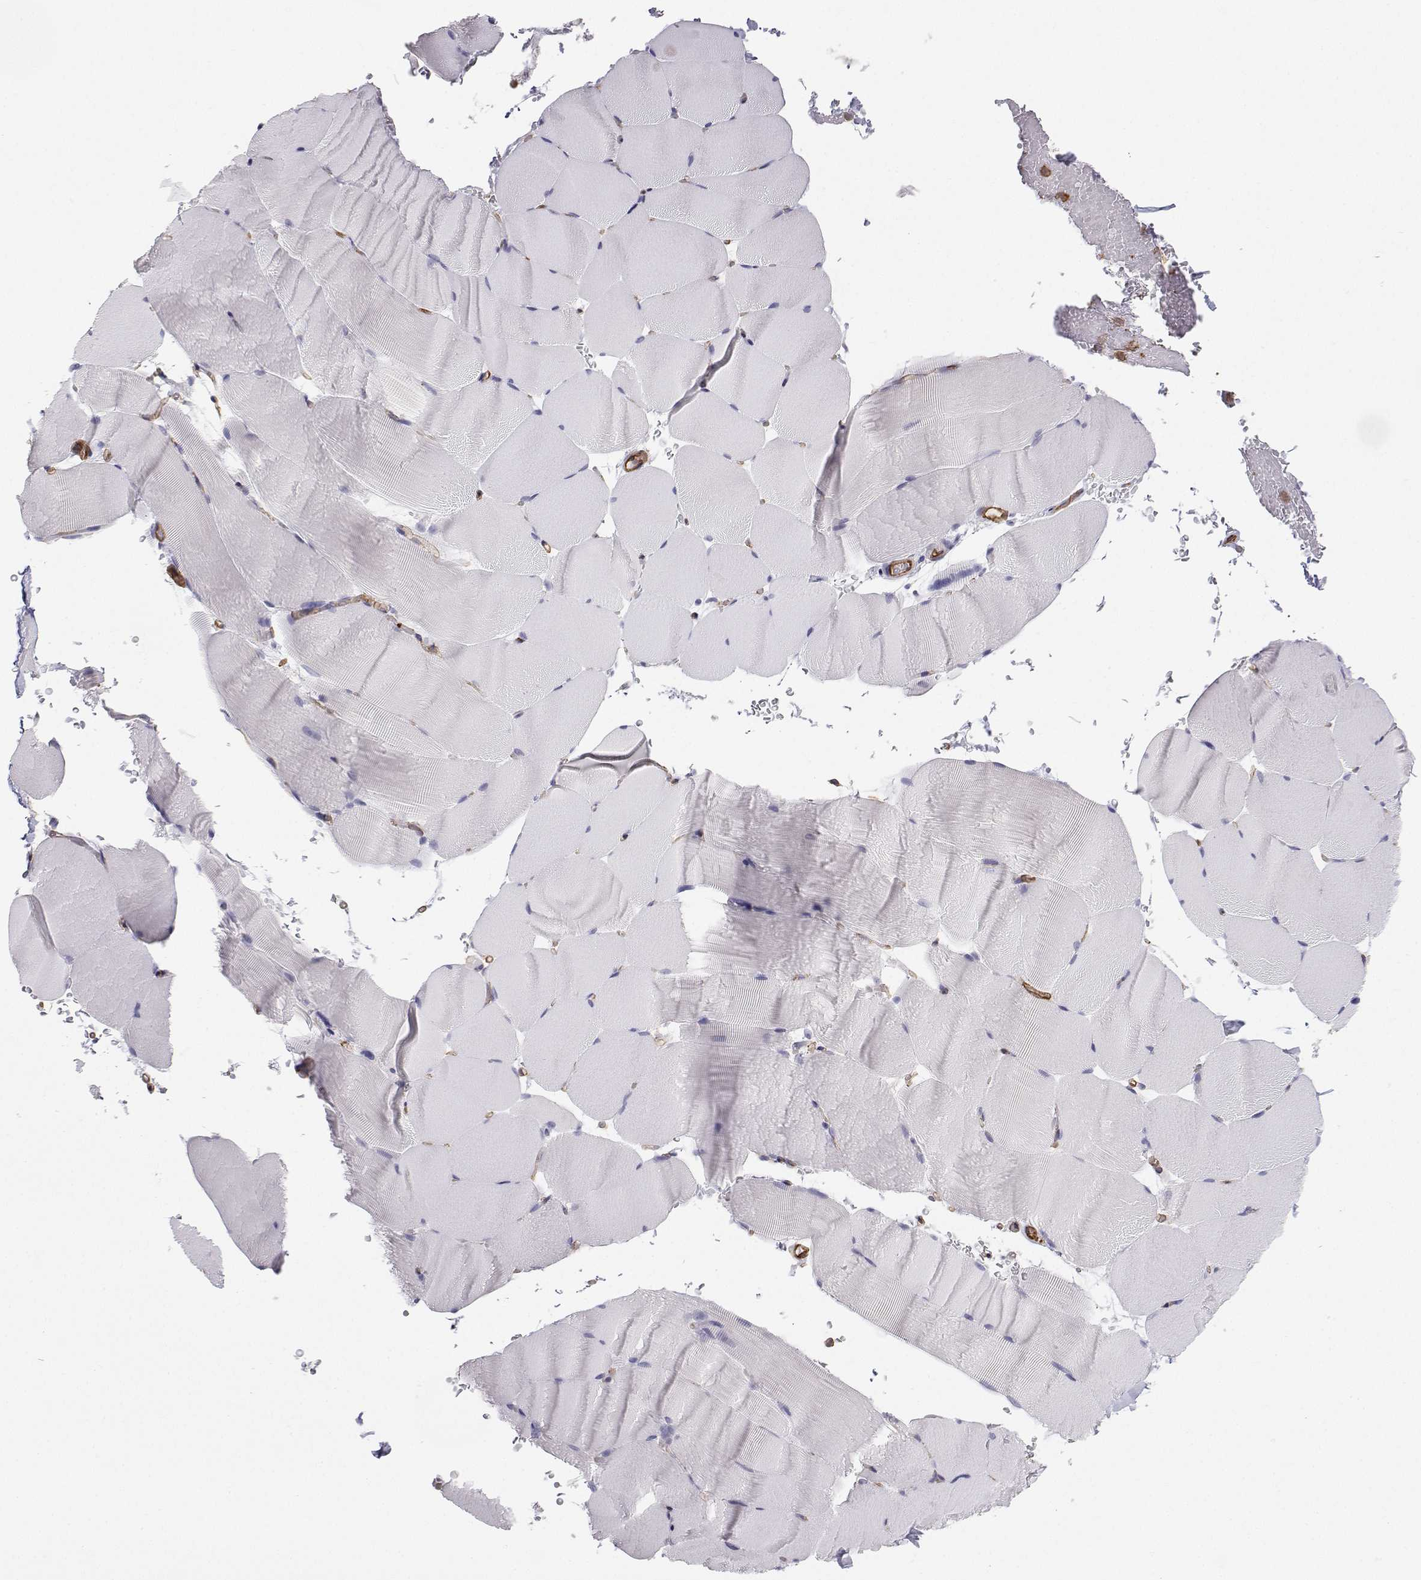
{"staining": {"intensity": "negative", "quantity": "none", "location": "none"}, "tissue": "skeletal muscle", "cell_type": "Myocytes", "image_type": "normal", "snomed": [{"axis": "morphology", "description": "Normal tissue, NOS"}, {"axis": "topography", "description": "Skeletal muscle"}], "caption": "A photomicrograph of human skeletal muscle is negative for staining in myocytes. (Brightfield microscopy of DAB (3,3'-diaminobenzidine) immunohistochemistry (IHC) at high magnification).", "gene": "MYH9", "patient": {"sex": "female", "age": 37}}